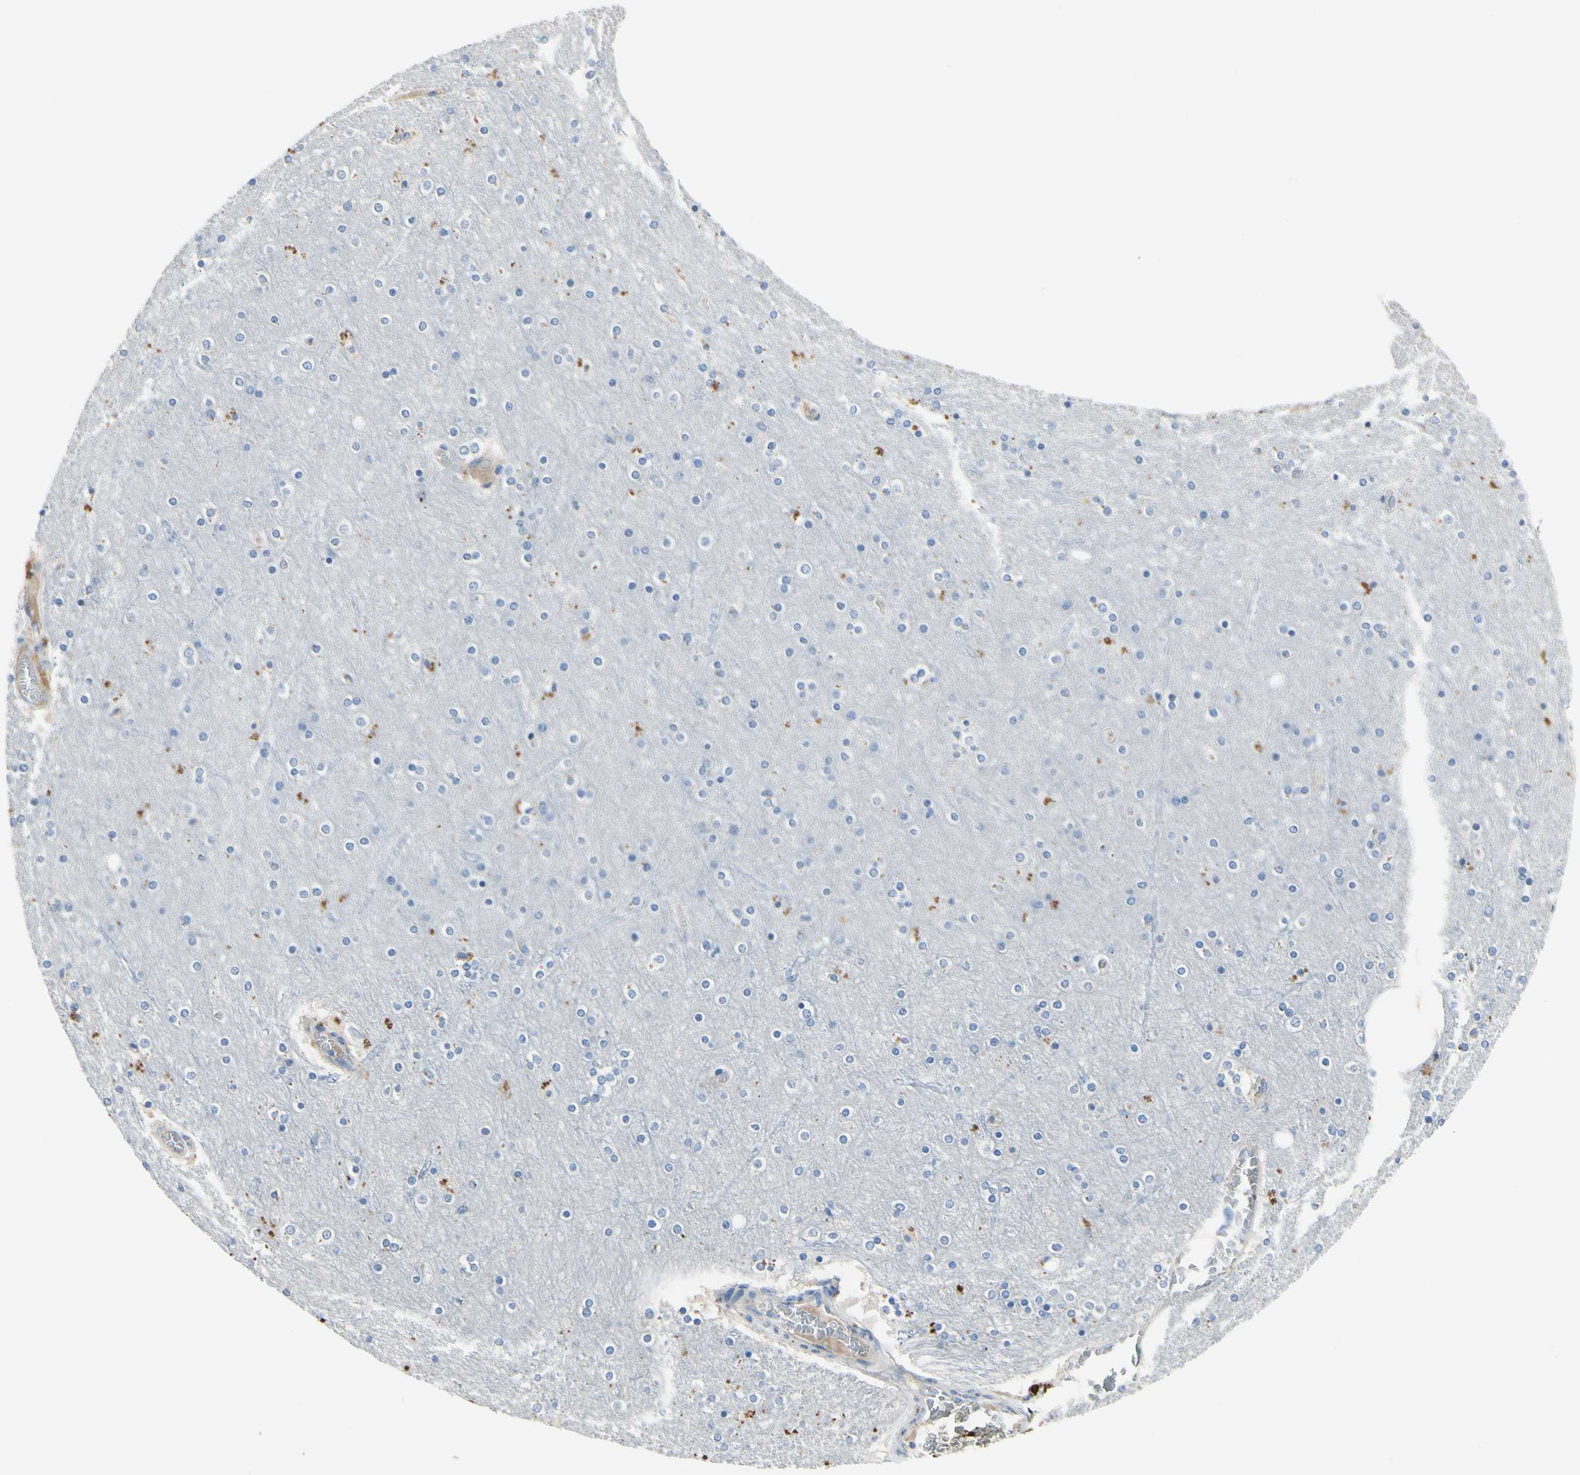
{"staining": {"intensity": "negative", "quantity": "none", "location": "none"}, "tissue": "cerebral cortex", "cell_type": "Endothelial cells", "image_type": "normal", "snomed": [{"axis": "morphology", "description": "Normal tissue, NOS"}, {"axis": "topography", "description": "Cerebral cortex"}], "caption": "There is no significant expression in endothelial cells of cerebral cortex. (Stains: DAB immunohistochemistry (IHC) with hematoxylin counter stain, Microscopy: brightfield microscopy at high magnification).", "gene": "CPA3", "patient": {"sex": "female", "age": 54}}